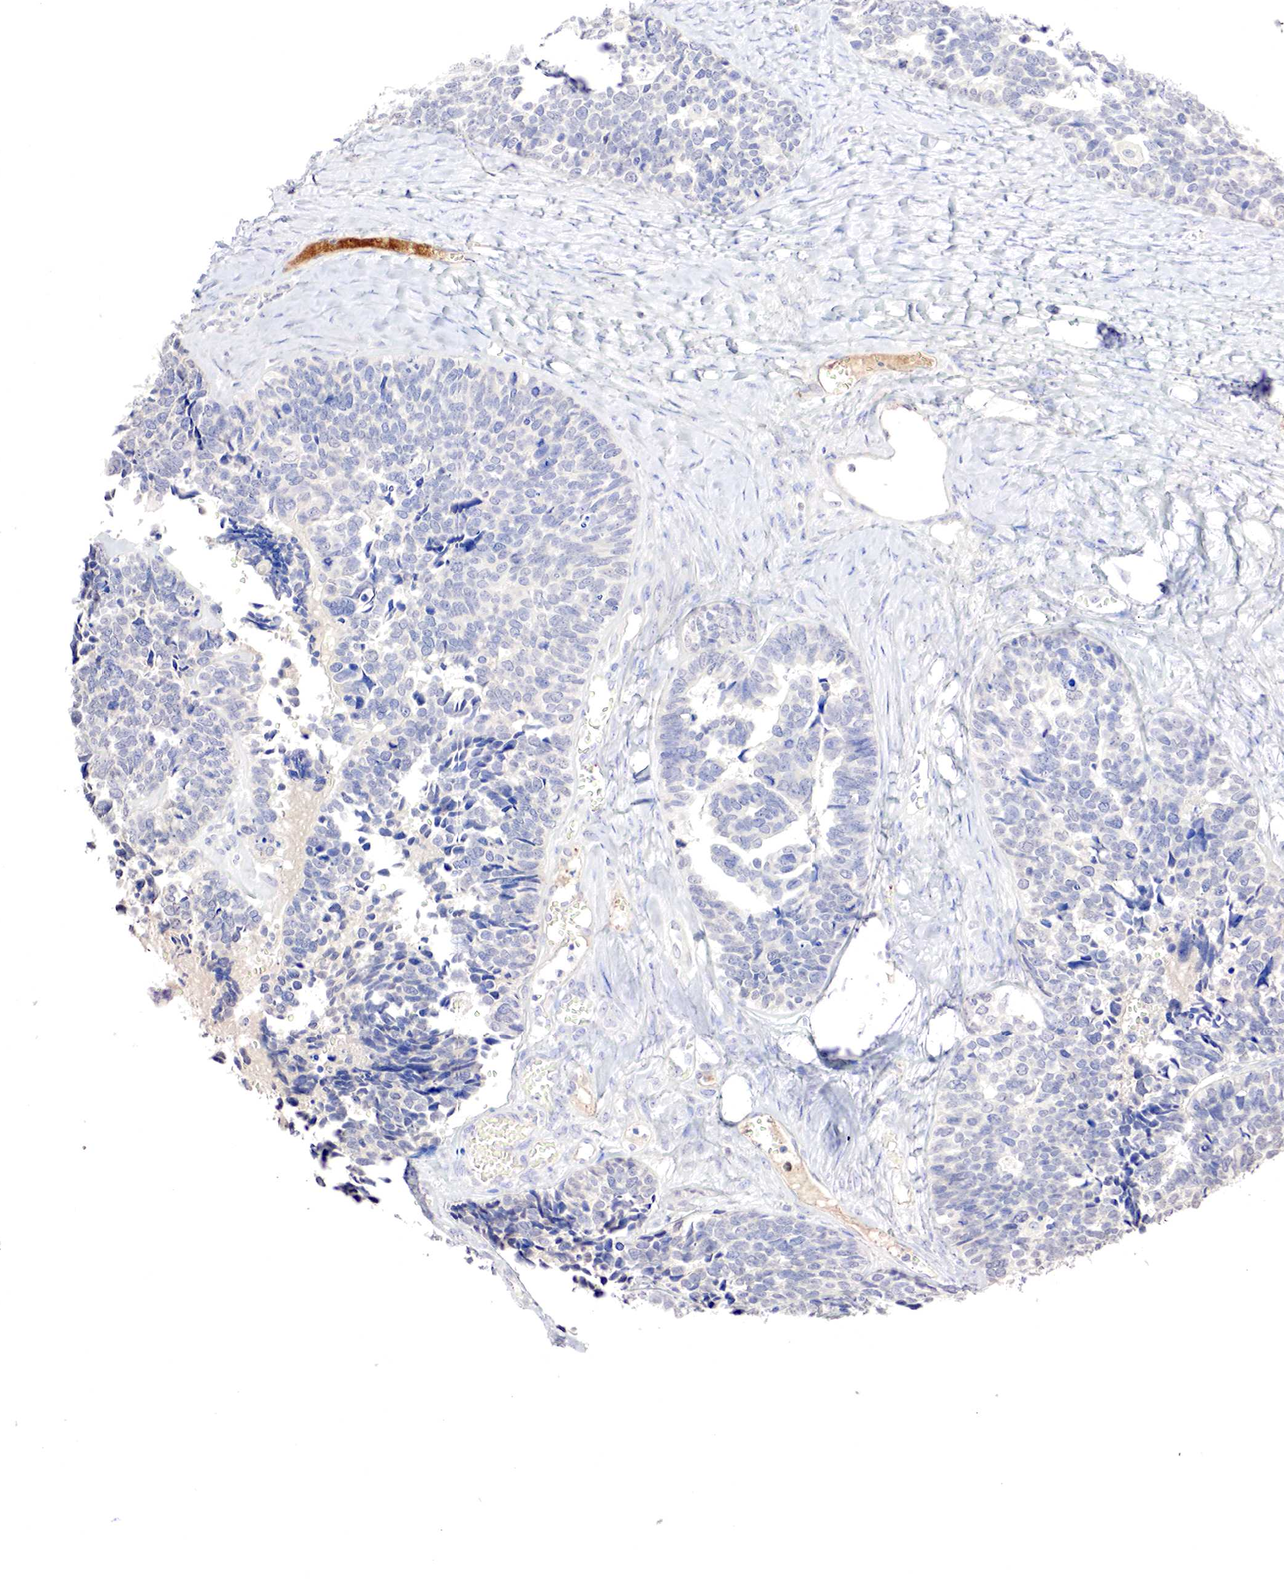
{"staining": {"intensity": "negative", "quantity": "none", "location": "none"}, "tissue": "ovarian cancer", "cell_type": "Tumor cells", "image_type": "cancer", "snomed": [{"axis": "morphology", "description": "Cystadenocarcinoma, serous, NOS"}, {"axis": "topography", "description": "Ovary"}], "caption": "Tumor cells show no significant protein staining in ovarian cancer (serous cystadenocarcinoma).", "gene": "GATA1", "patient": {"sex": "female", "age": 77}}